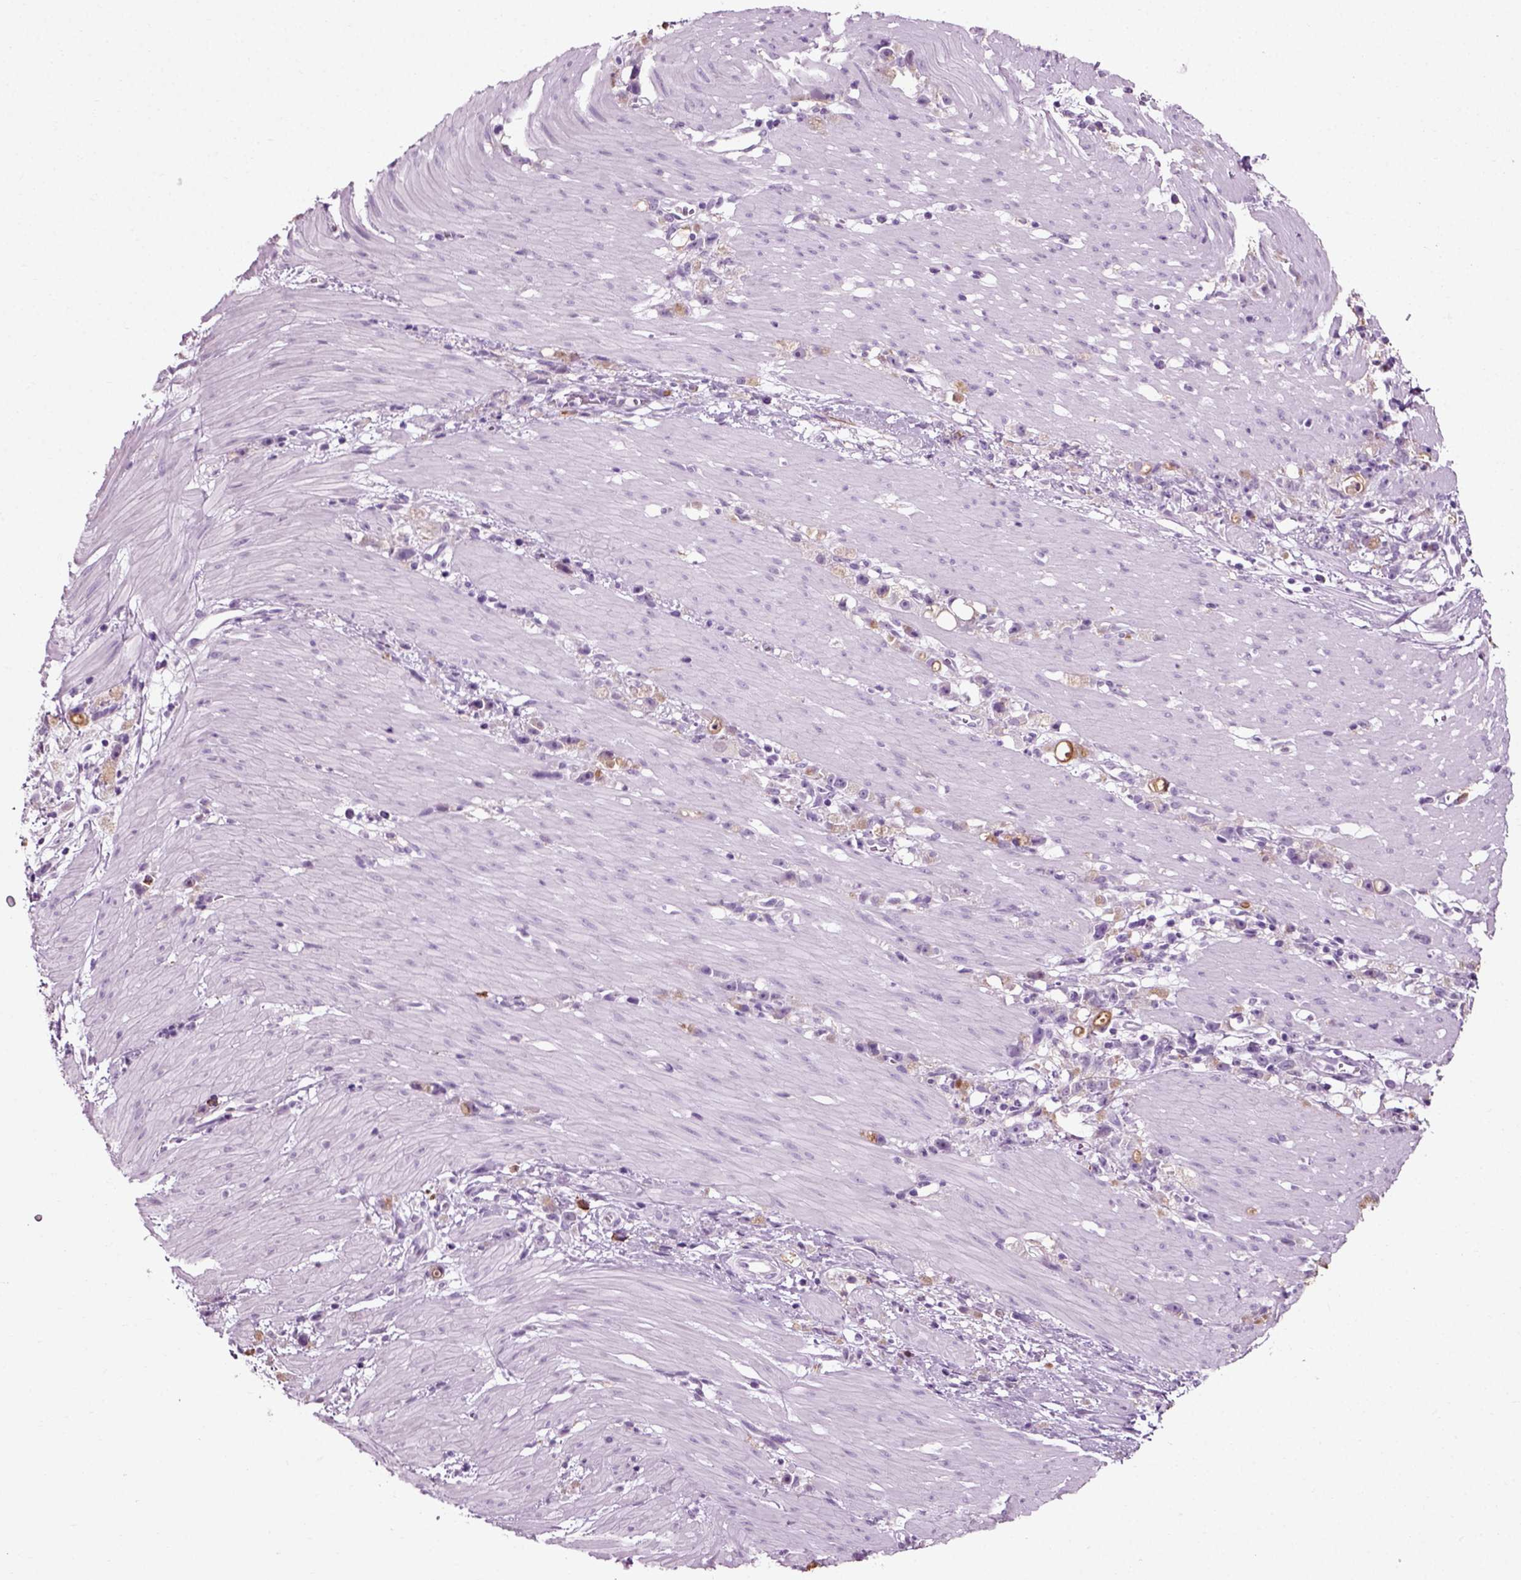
{"staining": {"intensity": "negative", "quantity": "none", "location": "none"}, "tissue": "stomach cancer", "cell_type": "Tumor cells", "image_type": "cancer", "snomed": [{"axis": "morphology", "description": "Adenocarcinoma, NOS"}, {"axis": "topography", "description": "Stomach"}], "caption": "This image is of stomach cancer (adenocarcinoma) stained with immunohistochemistry (IHC) to label a protein in brown with the nuclei are counter-stained blue. There is no expression in tumor cells.", "gene": "SLC26A8", "patient": {"sex": "female", "age": 59}}